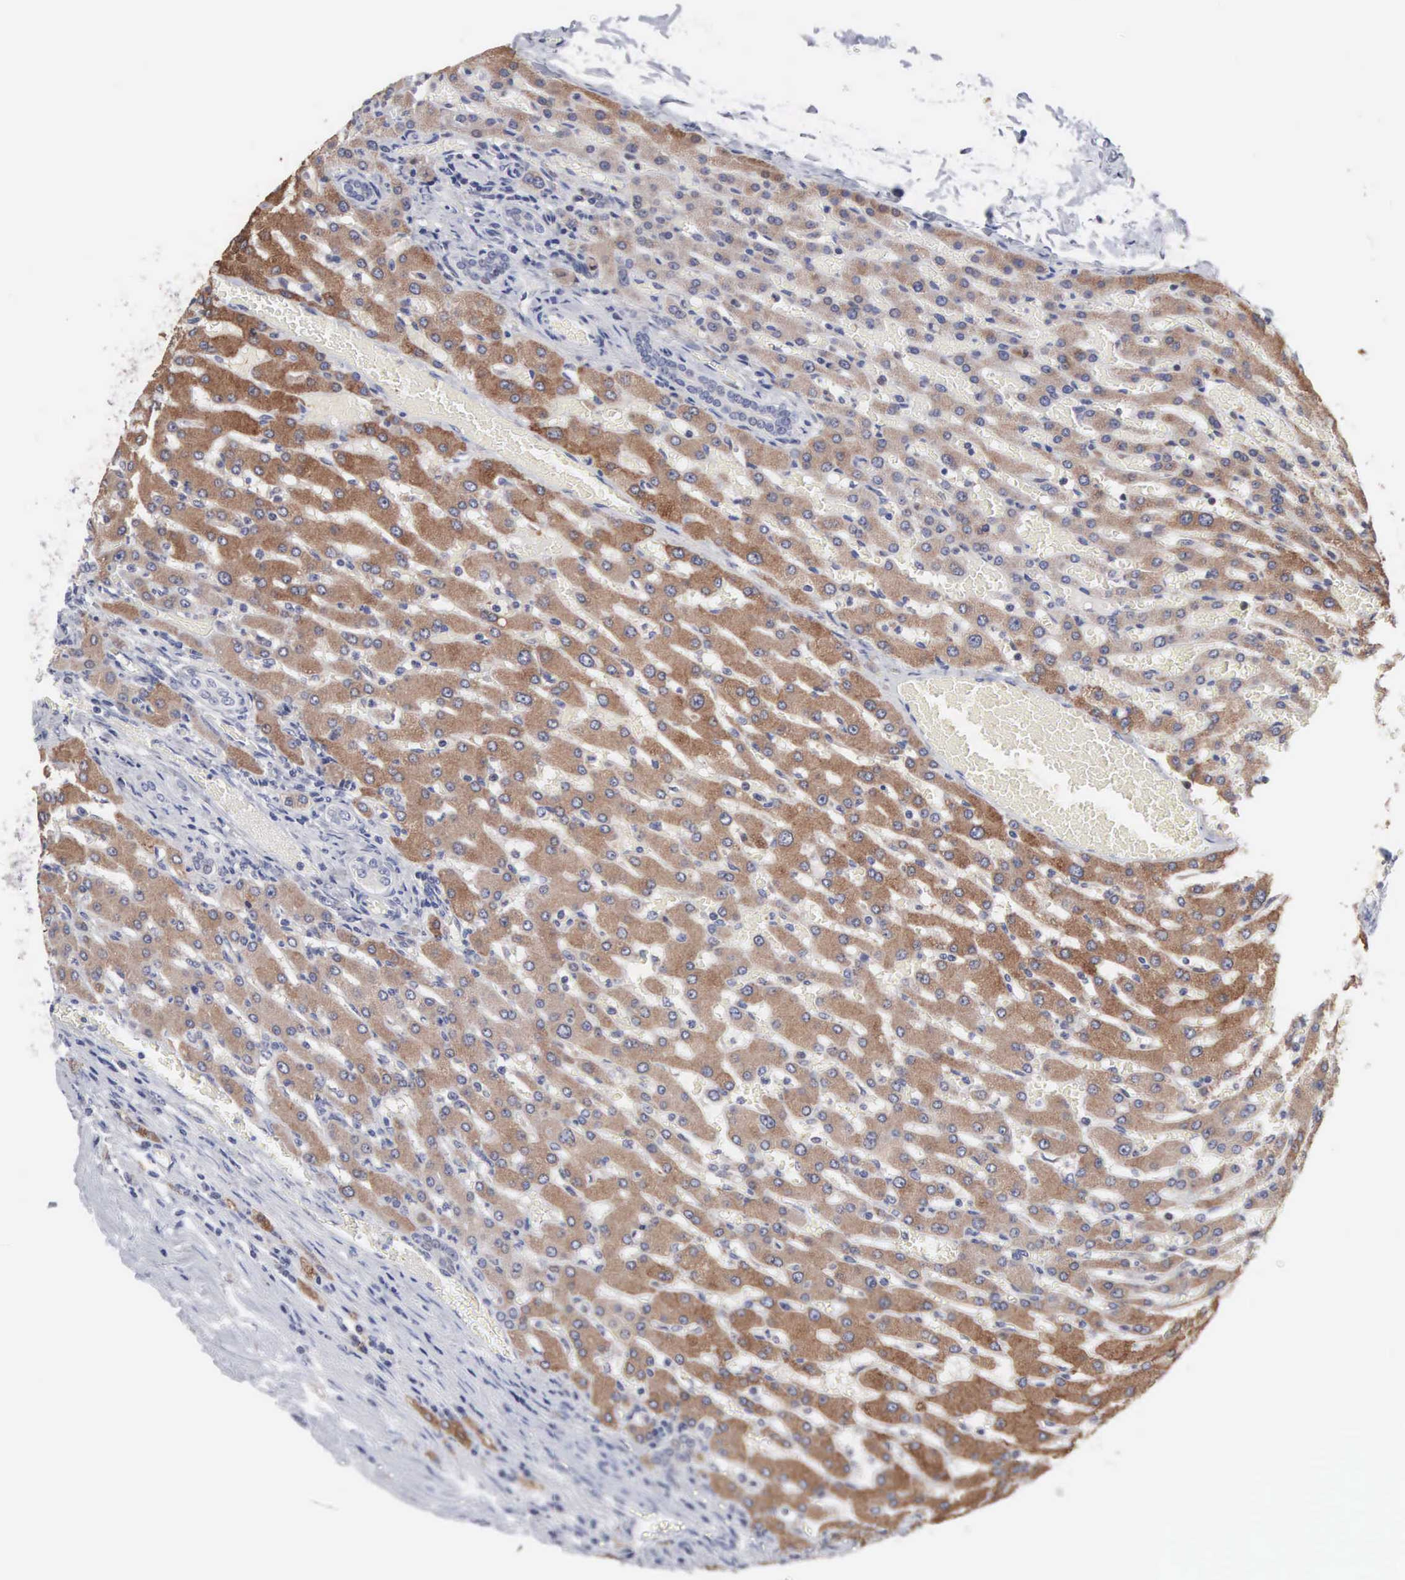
{"staining": {"intensity": "negative", "quantity": "none", "location": "none"}, "tissue": "liver", "cell_type": "Cholangiocytes", "image_type": "normal", "snomed": [{"axis": "morphology", "description": "Normal tissue, NOS"}, {"axis": "topography", "description": "Liver"}], "caption": "A histopathology image of liver stained for a protein exhibits no brown staining in cholangiocytes.", "gene": "ACOT4", "patient": {"sex": "female", "age": 30}}